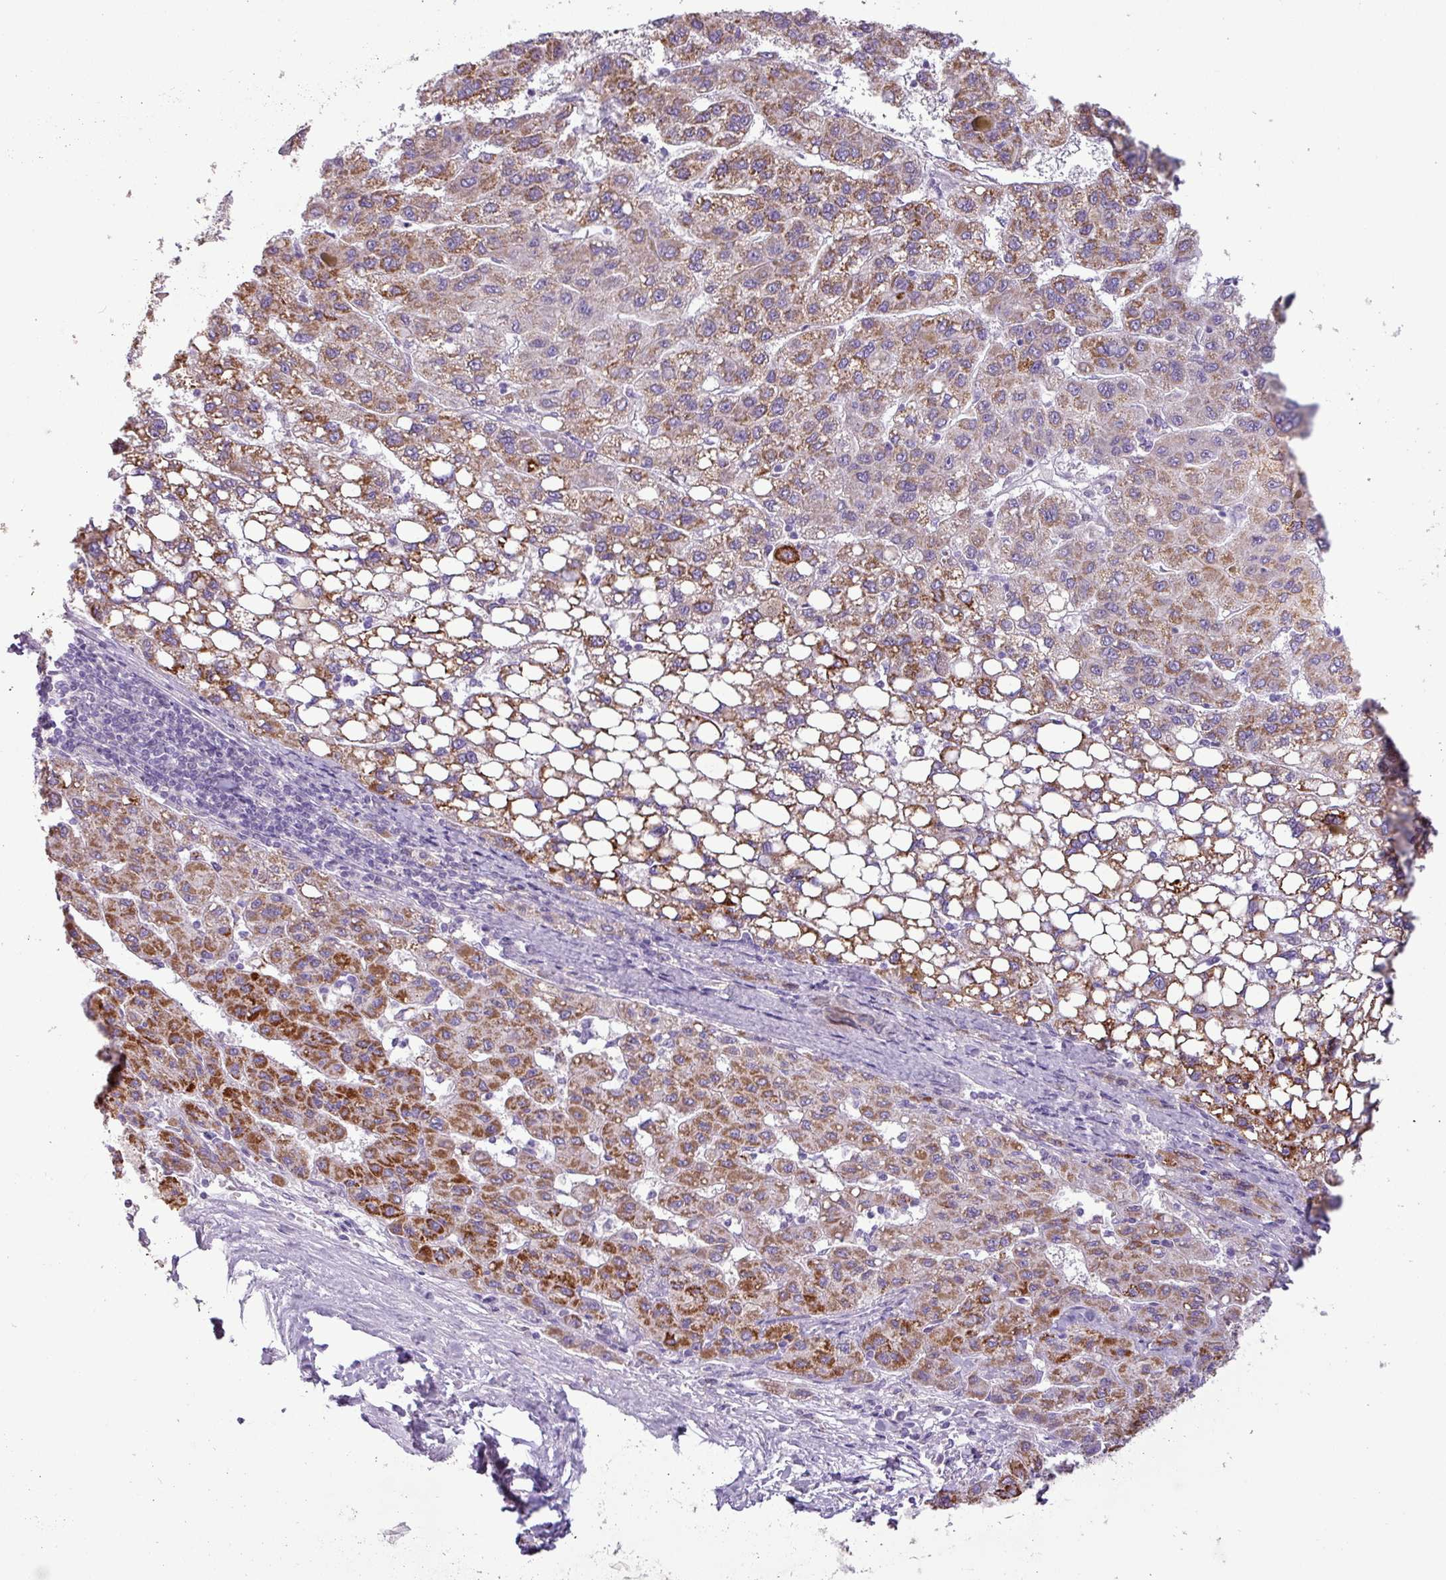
{"staining": {"intensity": "moderate", "quantity": ">75%", "location": "cytoplasmic/membranous"}, "tissue": "liver cancer", "cell_type": "Tumor cells", "image_type": "cancer", "snomed": [{"axis": "morphology", "description": "Carcinoma, Hepatocellular, NOS"}, {"axis": "topography", "description": "Liver"}], "caption": "There is medium levels of moderate cytoplasmic/membranous expression in tumor cells of hepatocellular carcinoma (liver), as demonstrated by immunohistochemical staining (brown color).", "gene": "ZNF667", "patient": {"sex": "female", "age": 82}}